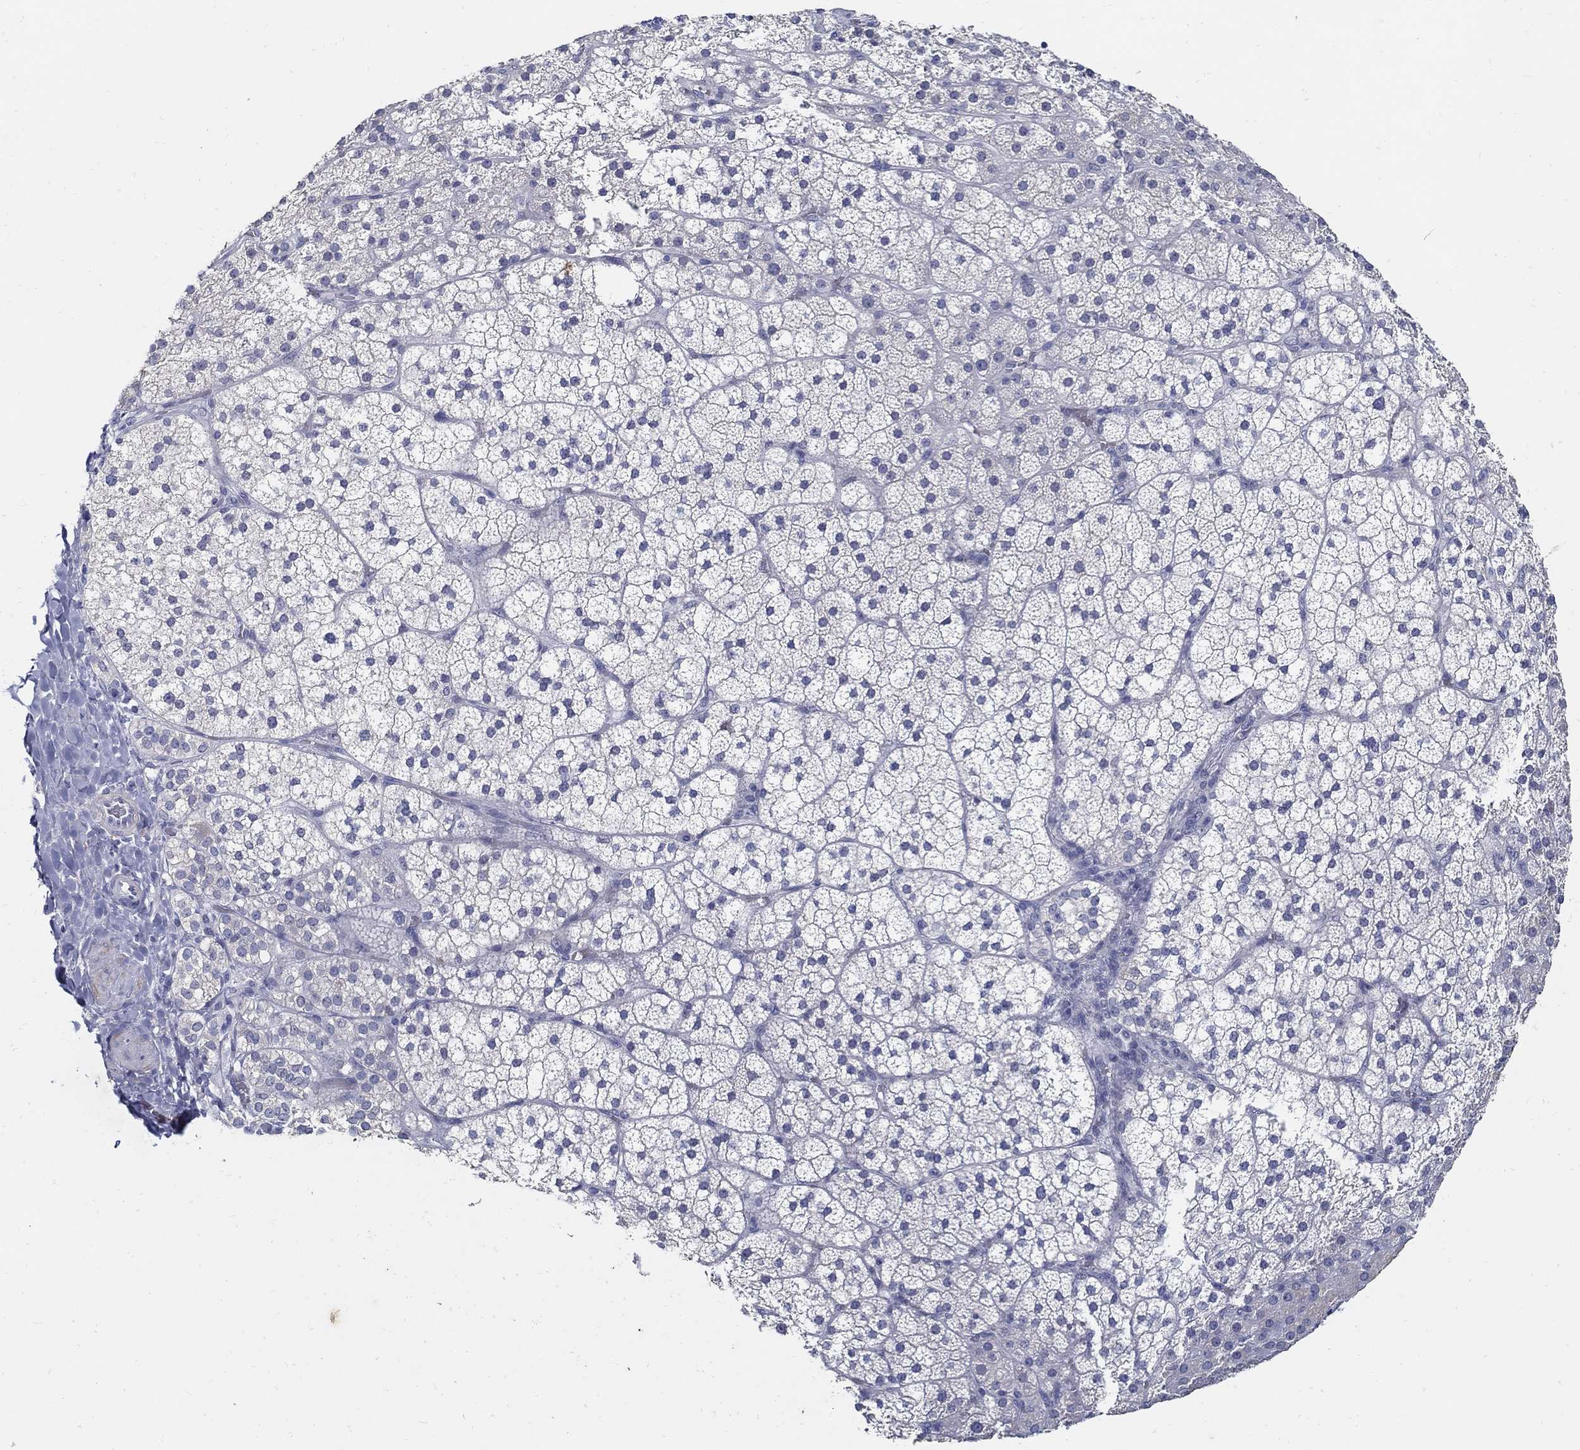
{"staining": {"intensity": "negative", "quantity": "none", "location": "none"}, "tissue": "adrenal gland", "cell_type": "Glandular cells", "image_type": "normal", "snomed": [{"axis": "morphology", "description": "Normal tissue, NOS"}, {"axis": "topography", "description": "Adrenal gland"}], "caption": "Micrograph shows no significant protein staining in glandular cells of benign adrenal gland. The staining is performed using DAB brown chromogen with nuclei counter-stained in using hematoxylin.", "gene": "USP29", "patient": {"sex": "male", "age": 53}}